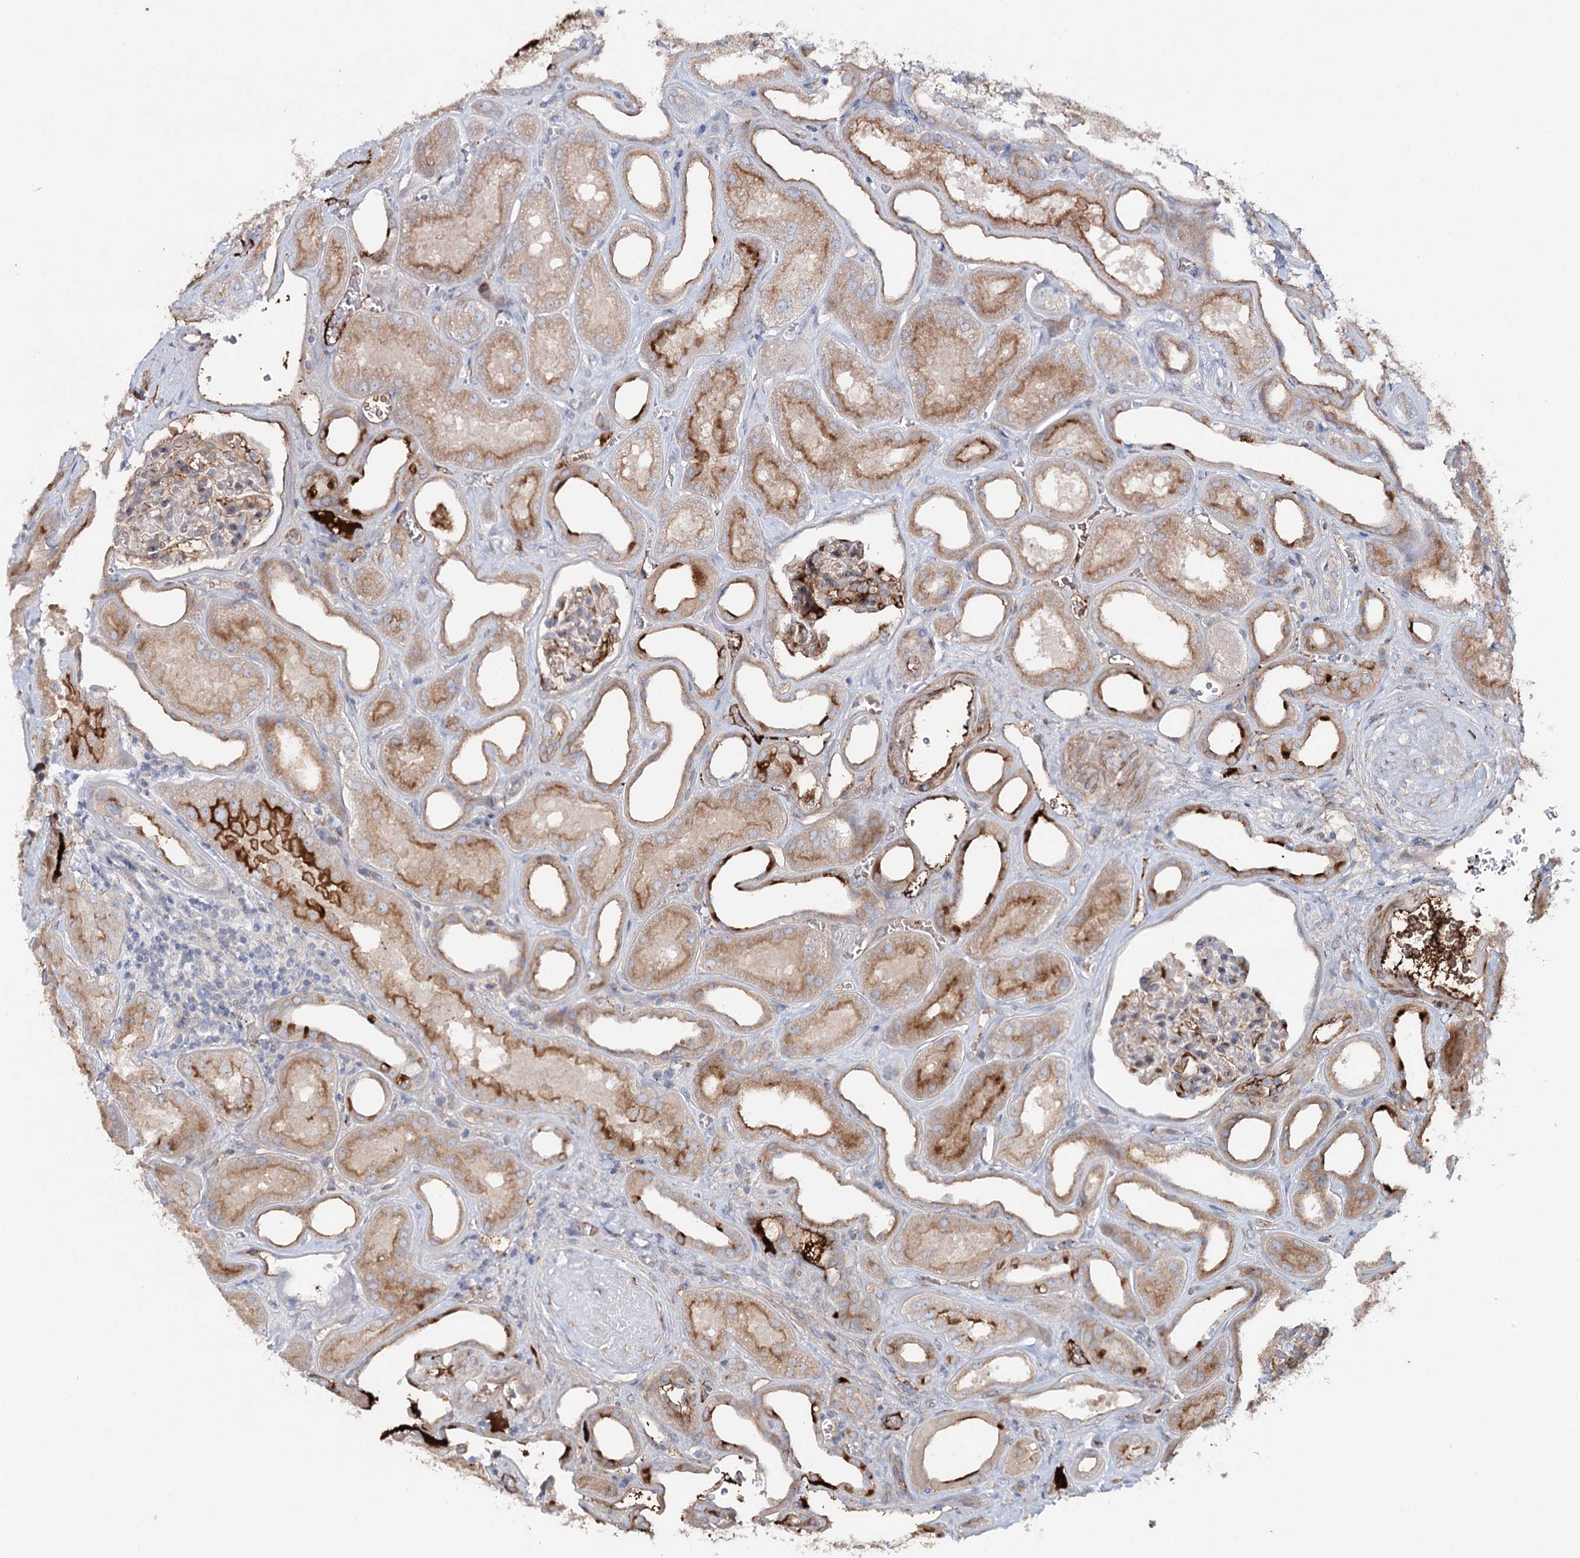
{"staining": {"intensity": "moderate", "quantity": "<25%", "location": "cytoplasmic/membranous"}, "tissue": "kidney", "cell_type": "Cells in glomeruli", "image_type": "normal", "snomed": [{"axis": "morphology", "description": "Normal tissue, NOS"}, {"axis": "morphology", "description": "Adenocarcinoma, NOS"}, {"axis": "topography", "description": "Kidney"}], "caption": "Immunohistochemical staining of unremarkable human kidney displays <25% levels of moderate cytoplasmic/membranous protein staining in approximately <25% of cells in glomeruli.", "gene": "ALKBH8", "patient": {"sex": "female", "age": 68}}